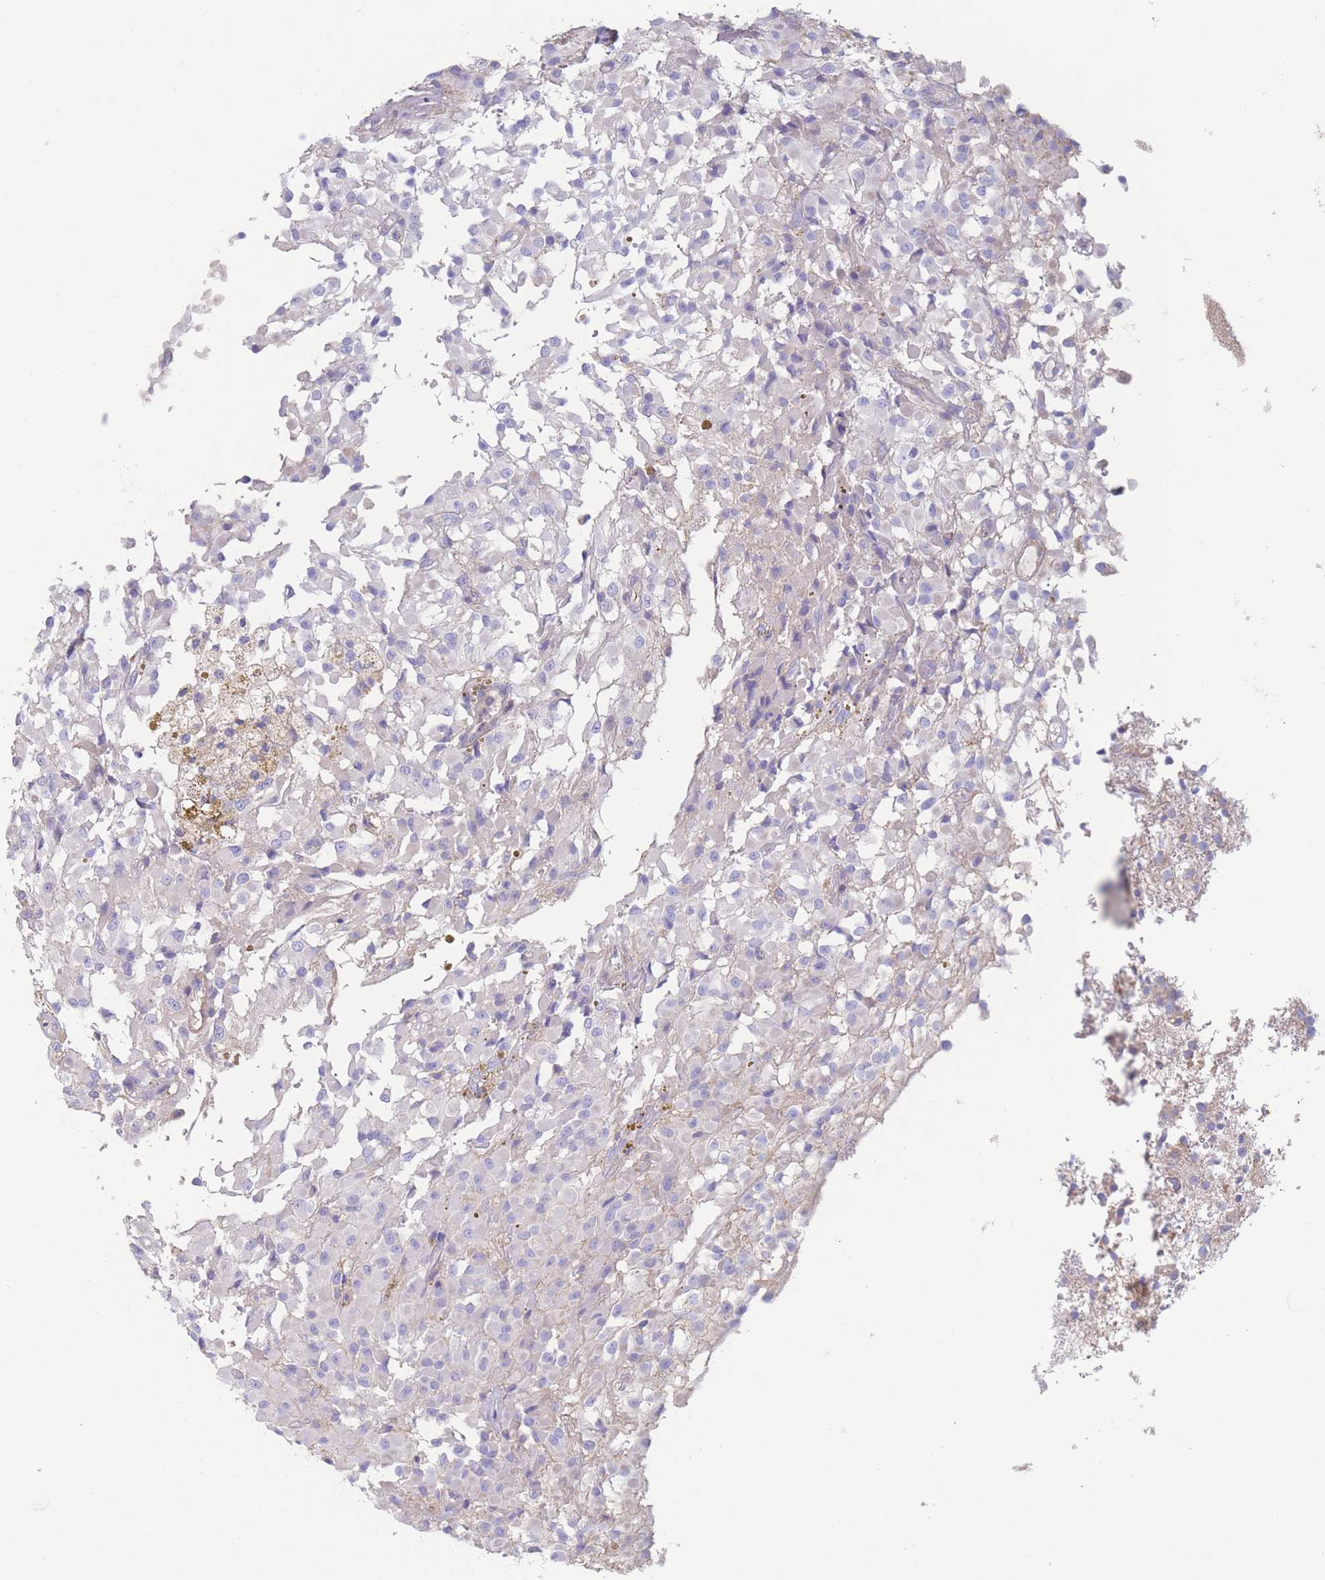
{"staining": {"intensity": "negative", "quantity": "none", "location": "none"}, "tissue": "glioma", "cell_type": "Tumor cells", "image_type": "cancer", "snomed": [{"axis": "morphology", "description": "Glioma, malignant, High grade"}, {"axis": "topography", "description": "Brain"}], "caption": "This is a micrograph of immunohistochemistry (IHC) staining of malignant glioma (high-grade), which shows no positivity in tumor cells.", "gene": "ADH1A", "patient": {"sex": "female", "age": 59}}